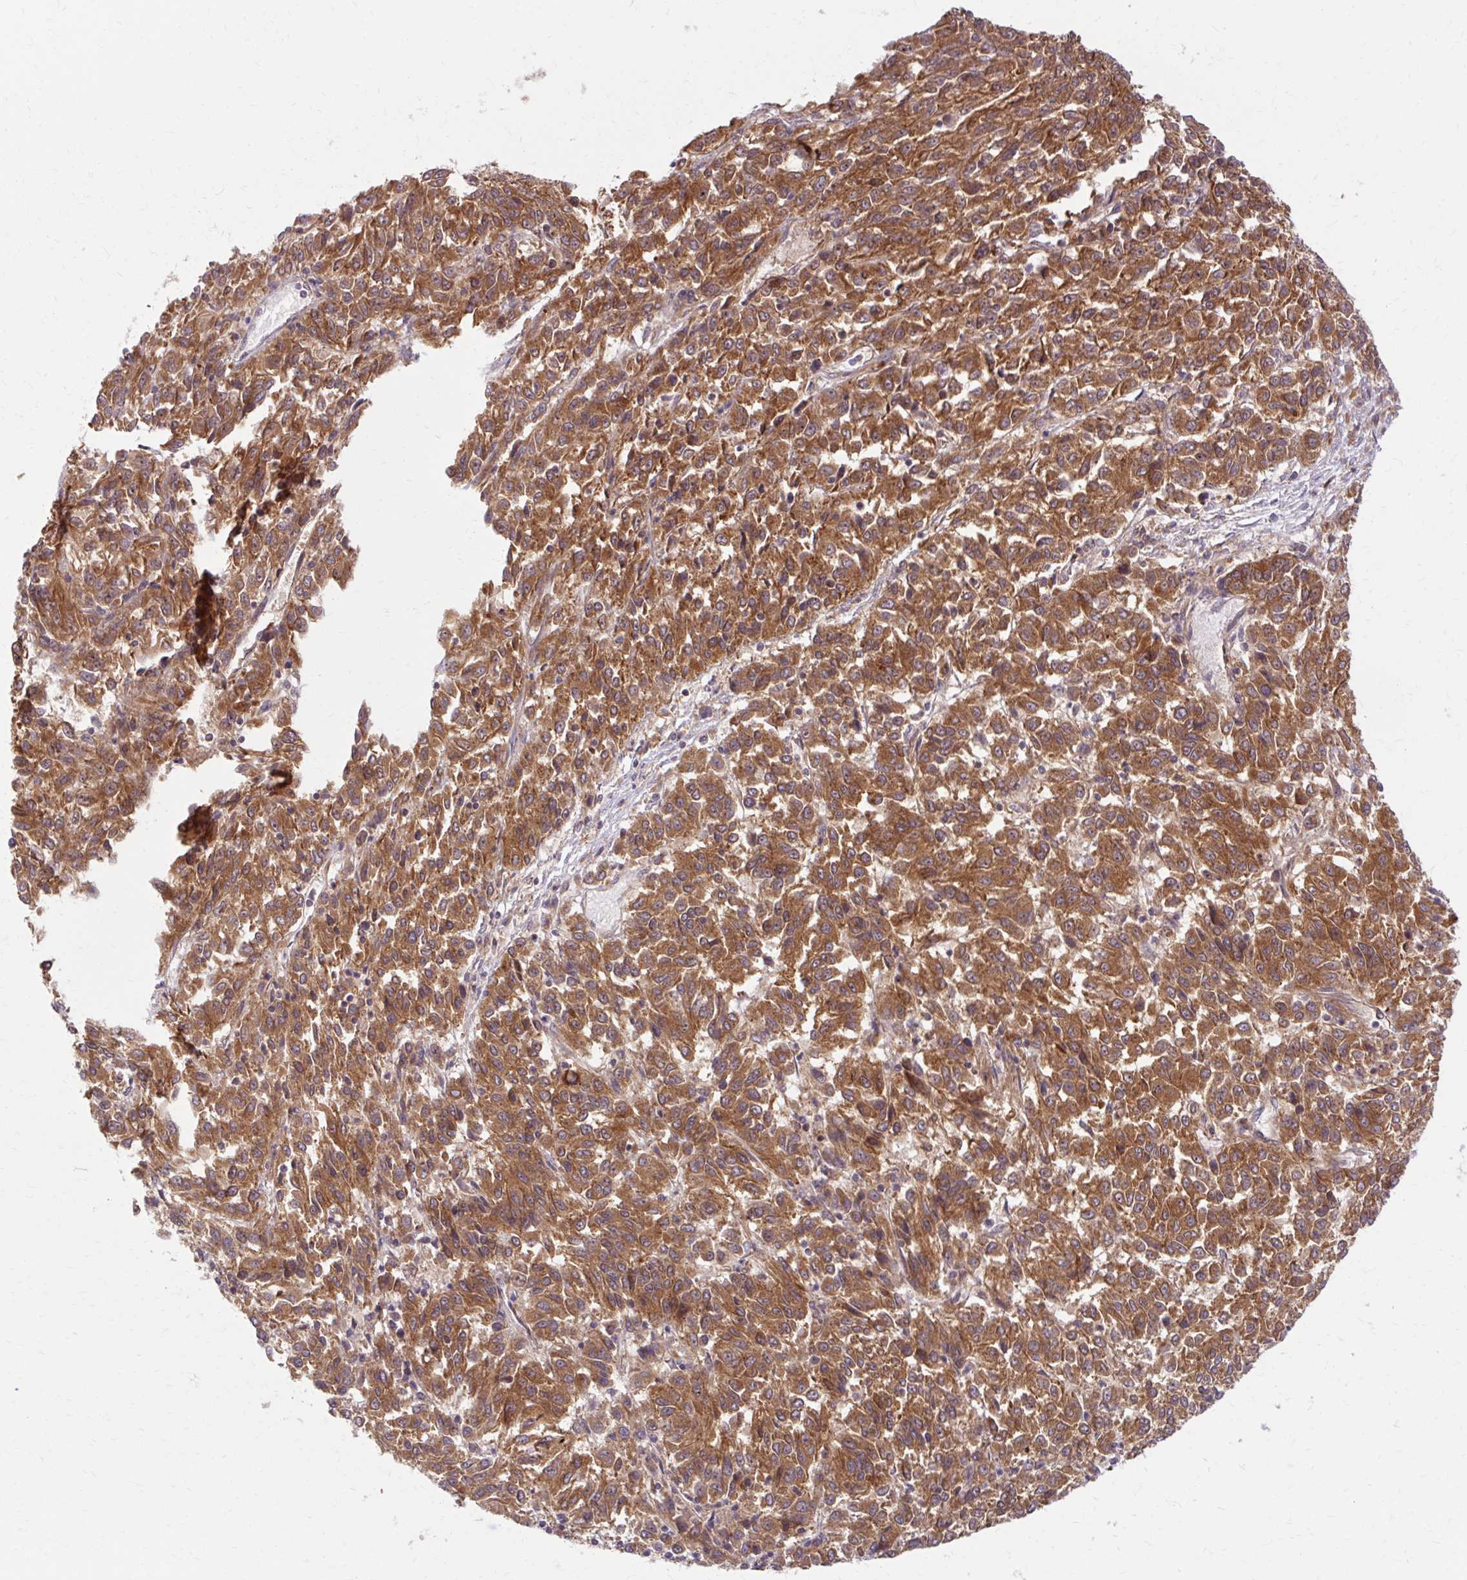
{"staining": {"intensity": "strong", "quantity": ">75%", "location": "cytoplasmic/membranous"}, "tissue": "melanoma", "cell_type": "Tumor cells", "image_type": "cancer", "snomed": [{"axis": "morphology", "description": "Malignant melanoma, Metastatic site"}, {"axis": "topography", "description": "Lung"}], "caption": "There is high levels of strong cytoplasmic/membranous expression in tumor cells of melanoma, as demonstrated by immunohistochemical staining (brown color).", "gene": "MZT2B", "patient": {"sex": "male", "age": 64}}